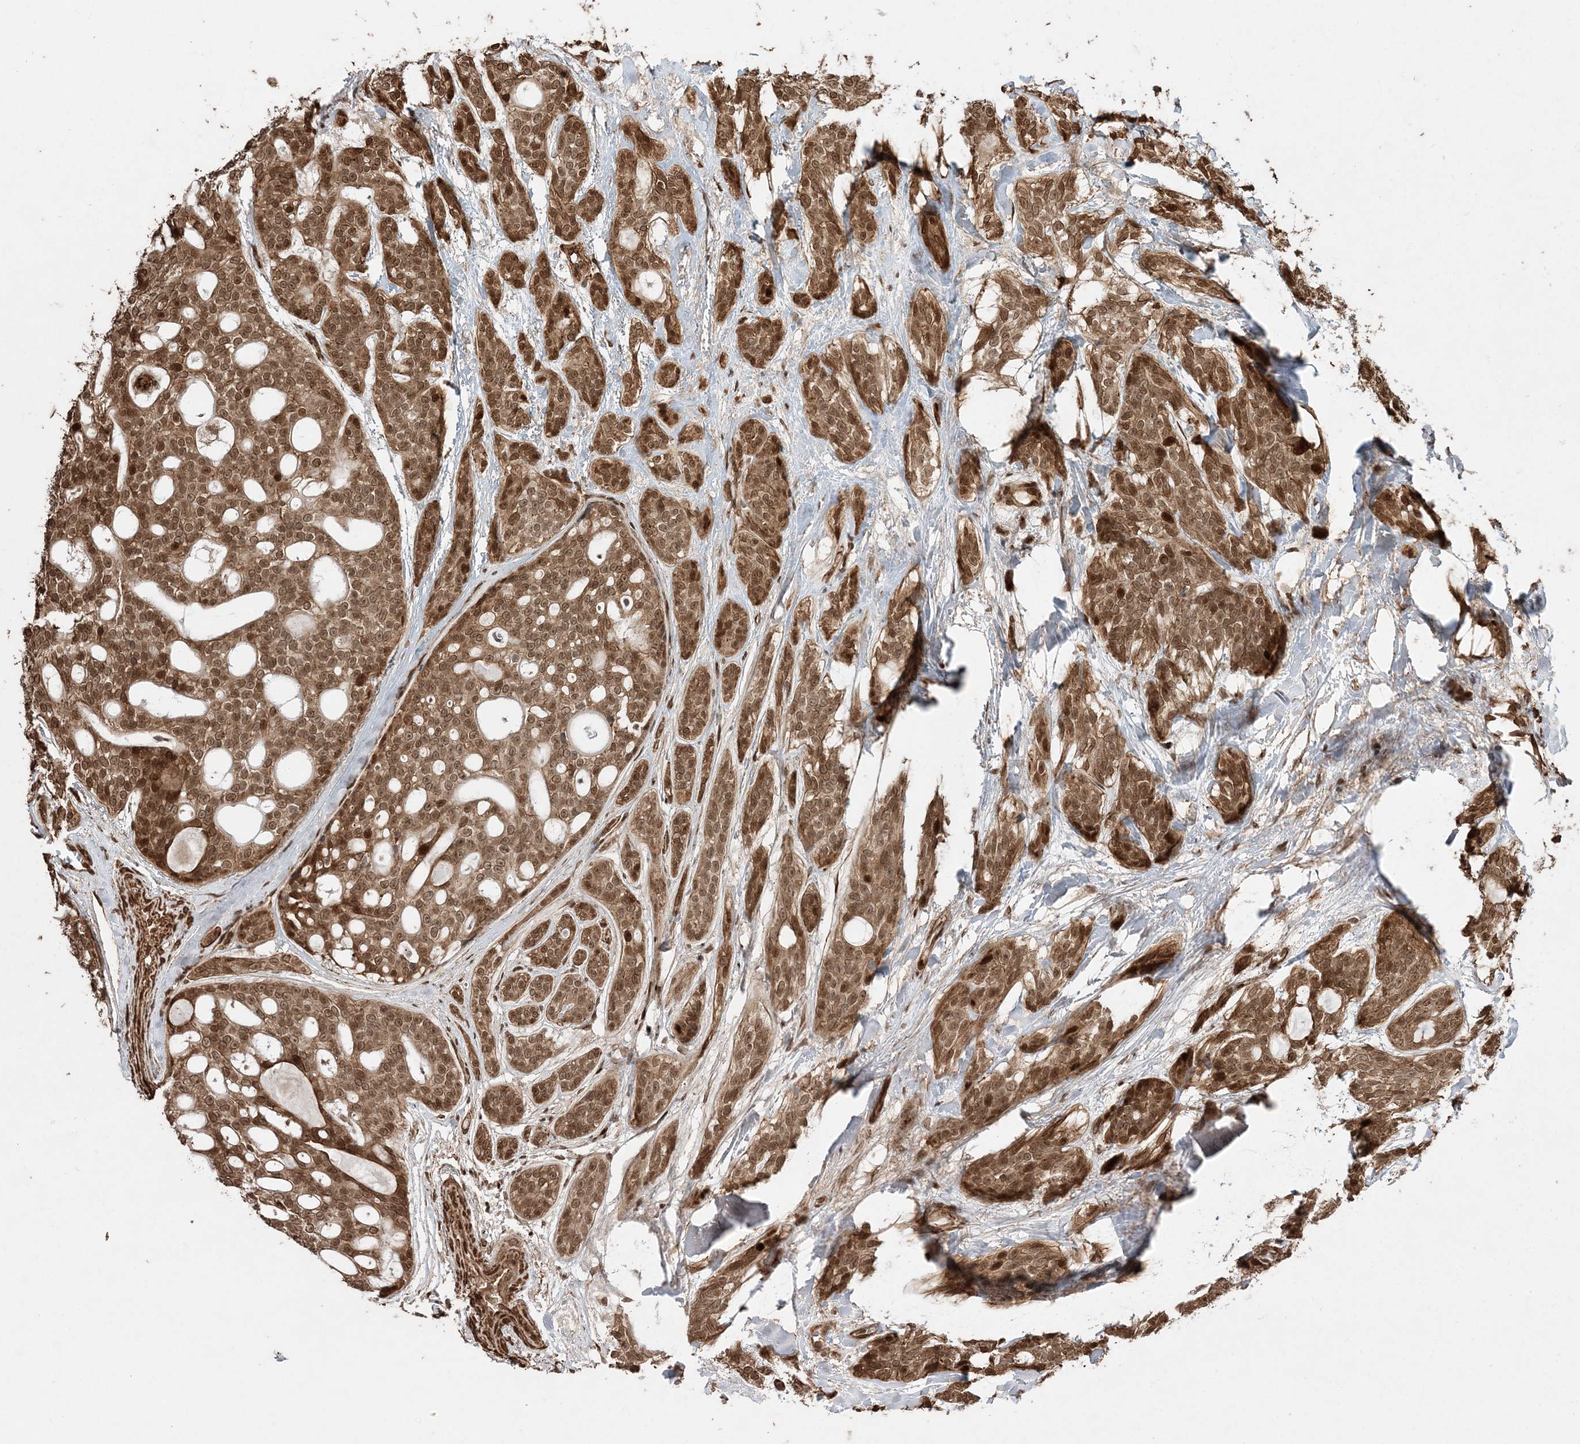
{"staining": {"intensity": "moderate", "quantity": ">75%", "location": "cytoplasmic/membranous,nuclear"}, "tissue": "head and neck cancer", "cell_type": "Tumor cells", "image_type": "cancer", "snomed": [{"axis": "morphology", "description": "Adenocarcinoma, NOS"}, {"axis": "topography", "description": "Head-Neck"}], "caption": "Brown immunohistochemical staining in human head and neck adenocarcinoma reveals moderate cytoplasmic/membranous and nuclear expression in about >75% of tumor cells. (DAB (3,3'-diaminobenzidine) = brown stain, brightfield microscopy at high magnification).", "gene": "ETAA1", "patient": {"sex": "male", "age": 66}}